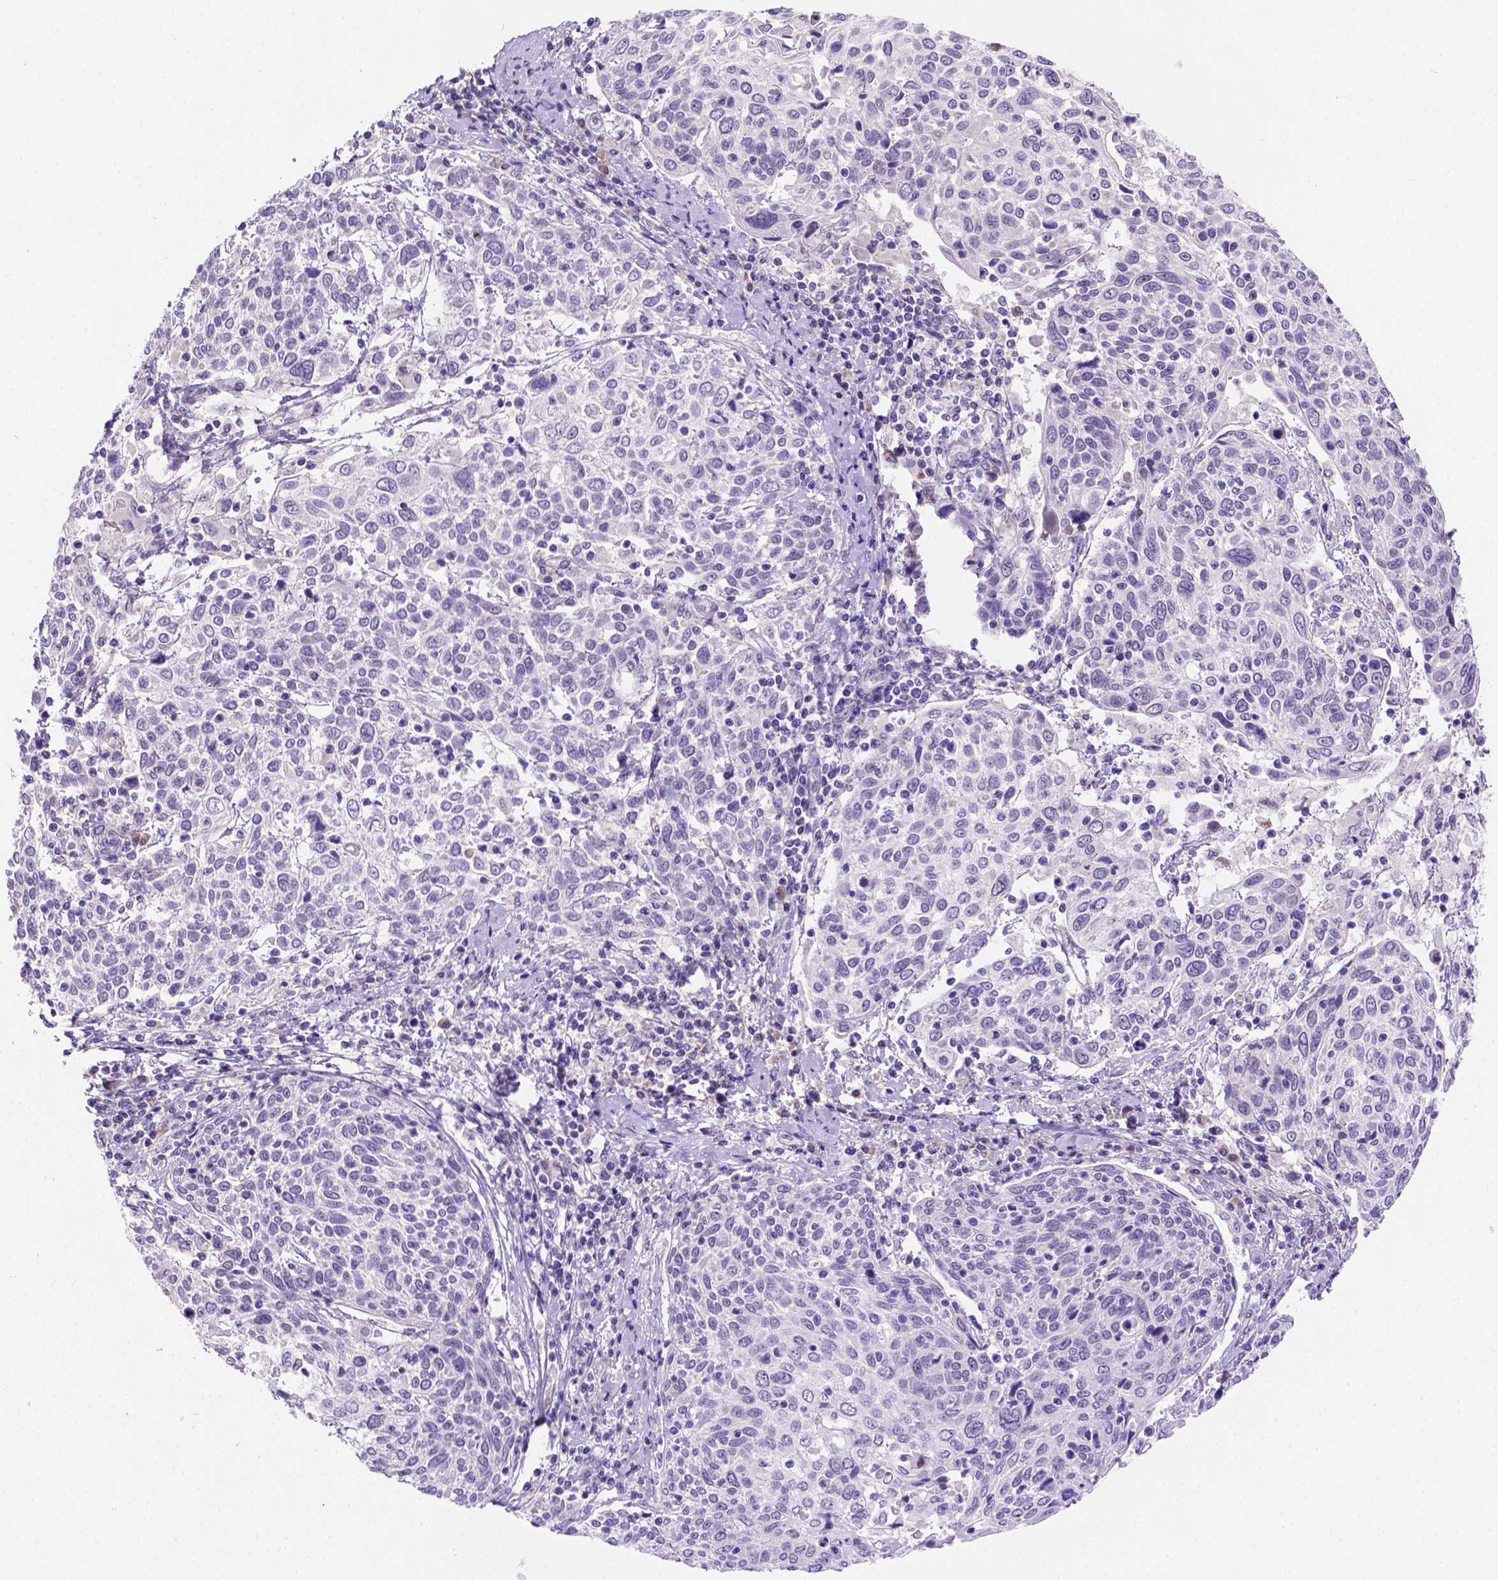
{"staining": {"intensity": "negative", "quantity": "none", "location": "none"}, "tissue": "cervical cancer", "cell_type": "Tumor cells", "image_type": "cancer", "snomed": [{"axis": "morphology", "description": "Squamous cell carcinoma, NOS"}, {"axis": "topography", "description": "Cervix"}], "caption": "Tumor cells show no significant staining in cervical cancer. Nuclei are stained in blue.", "gene": "FAM81B", "patient": {"sex": "female", "age": 61}}